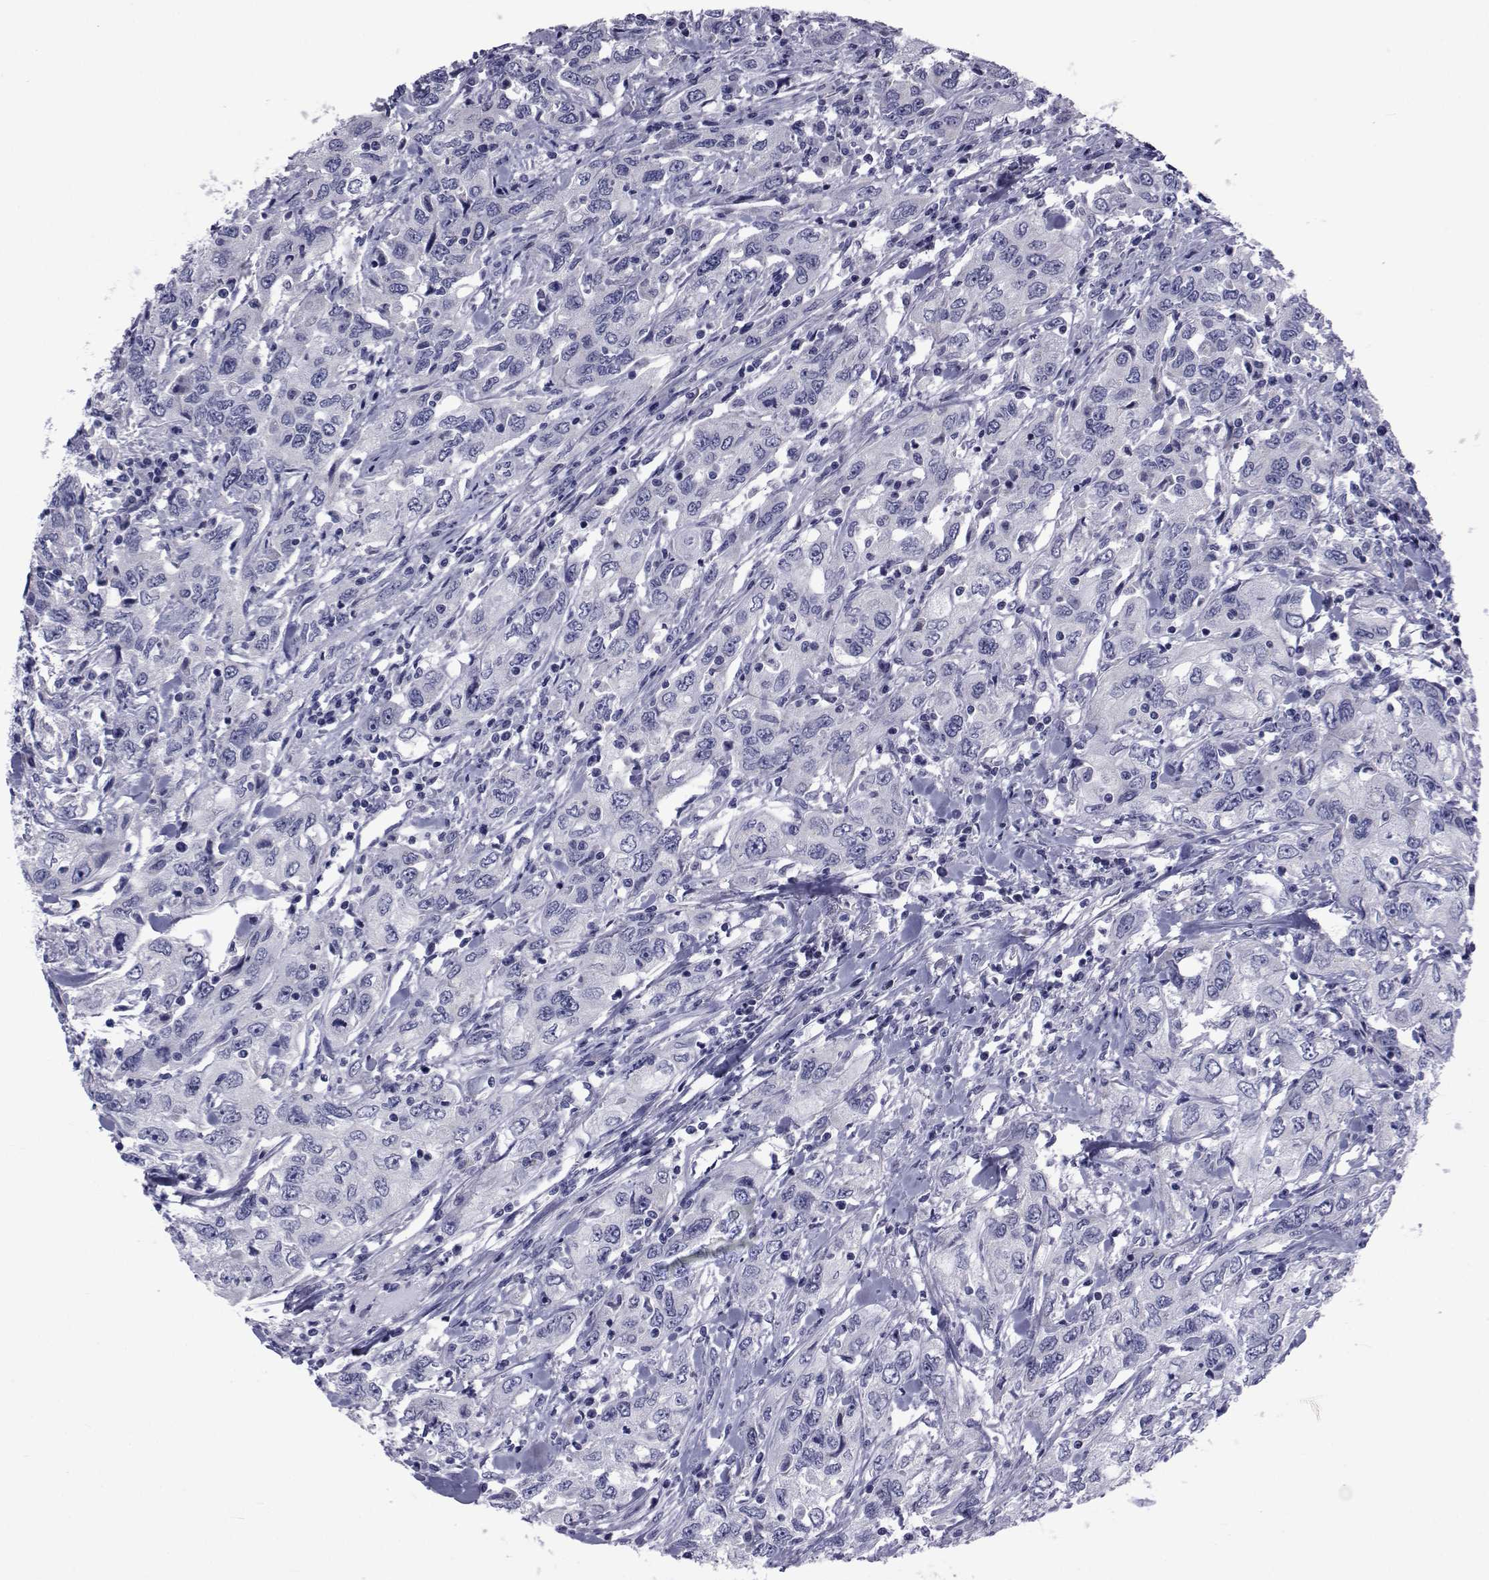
{"staining": {"intensity": "negative", "quantity": "none", "location": "none"}, "tissue": "urothelial cancer", "cell_type": "Tumor cells", "image_type": "cancer", "snomed": [{"axis": "morphology", "description": "Urothelial carcinoma, High grade"}, {"axis": "topography", "description": "Urinary bladder"}], "caption": "Immunohistochemistry (IHC) of human urothelial cancer displays no expression in tumor cells.", "gene": "GKAP1", "patient": {"sex": "male", "age": 76}}